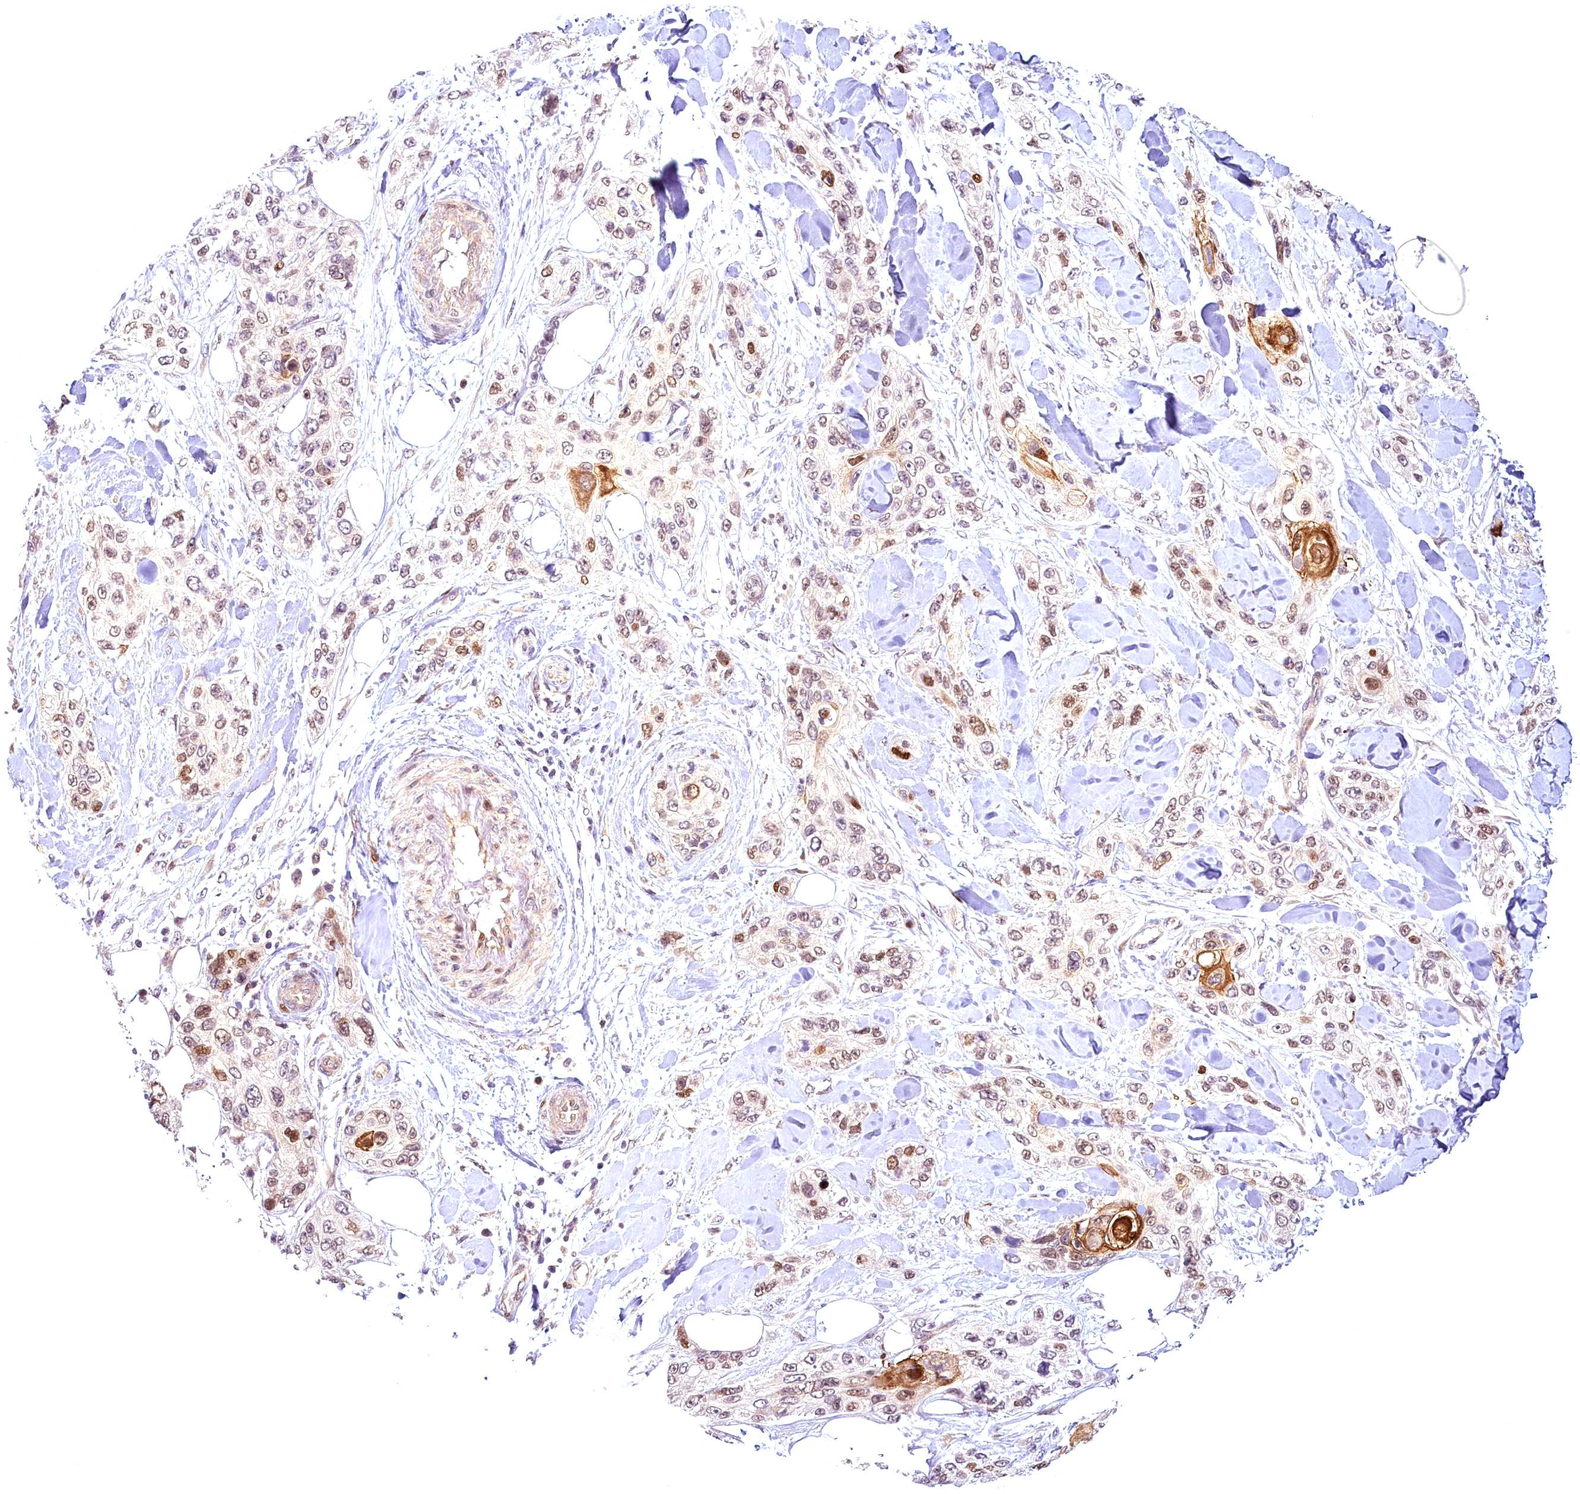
{"staining": {"intensity": "moderate", "quantity": ">75%", "location": "nuclear"}, "tissue": "skin cancer", "cell_type": "Tumor cells", "image_type": "cancer", "snomed": [{"axis": "morphology", "description": "Normal tissue, NOS"}, {"axis": "morphology", "description": "Squamous cell carcinoma, NOS"}, {"axis": "topography", "description": "Skin"}], "caption": "Immunohistochemical staining of skin cancer (squamous cell carcinoma) shows medium levels of moderate nuclear expression in approximately >75% of tumor cells.", "gene": "AP1M1", "patient": {"sex": "male", "age": 72}}